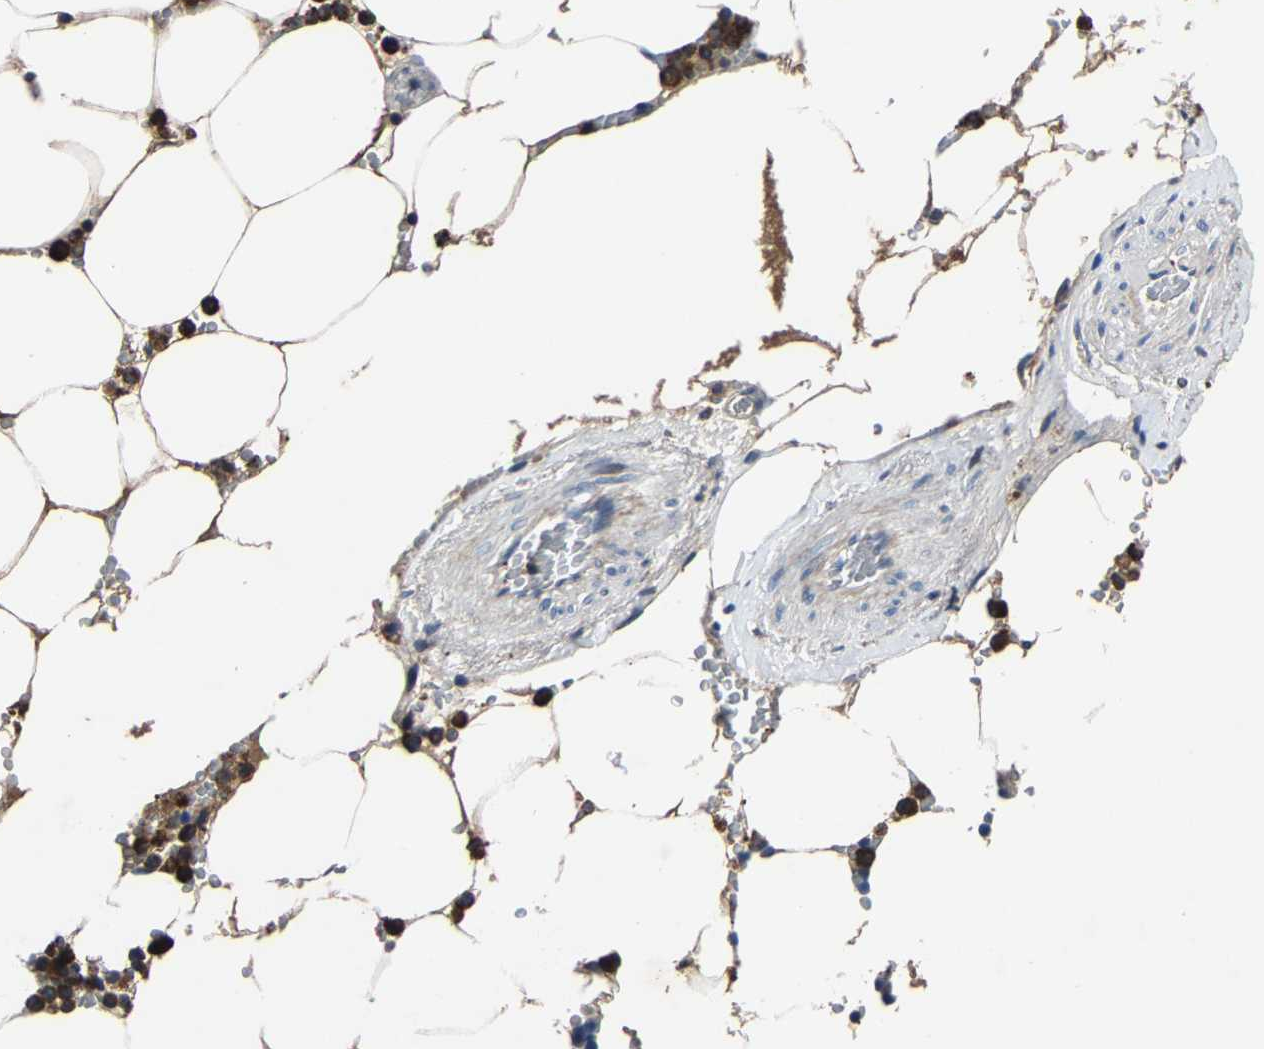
{"staining": {"intensity": "strong", "quantity": "25%-75%", "location": "cytoplasmic/membranous"}, "tissue": "bone marrow", "cell_type": "Hematopoietic cells", "image_type": "normal", "snomed": [{"axis": "morphology", "description": "Normal tissue, NOS"}, {"axis": "topography", "description": "Bone marrow"}], "caption": "Immunohistochemistry (IHC) image of normal bone marrow: bone marrow stained using IHC reveals high levels of strong protein expression localized specifically in the cytoplasmic/membranous of hematopoietic cells, appearing as a cytoplasmic/membranous brown color.", "gene": "PCNX2", "patient": {"sex": "male", "age": 70}}